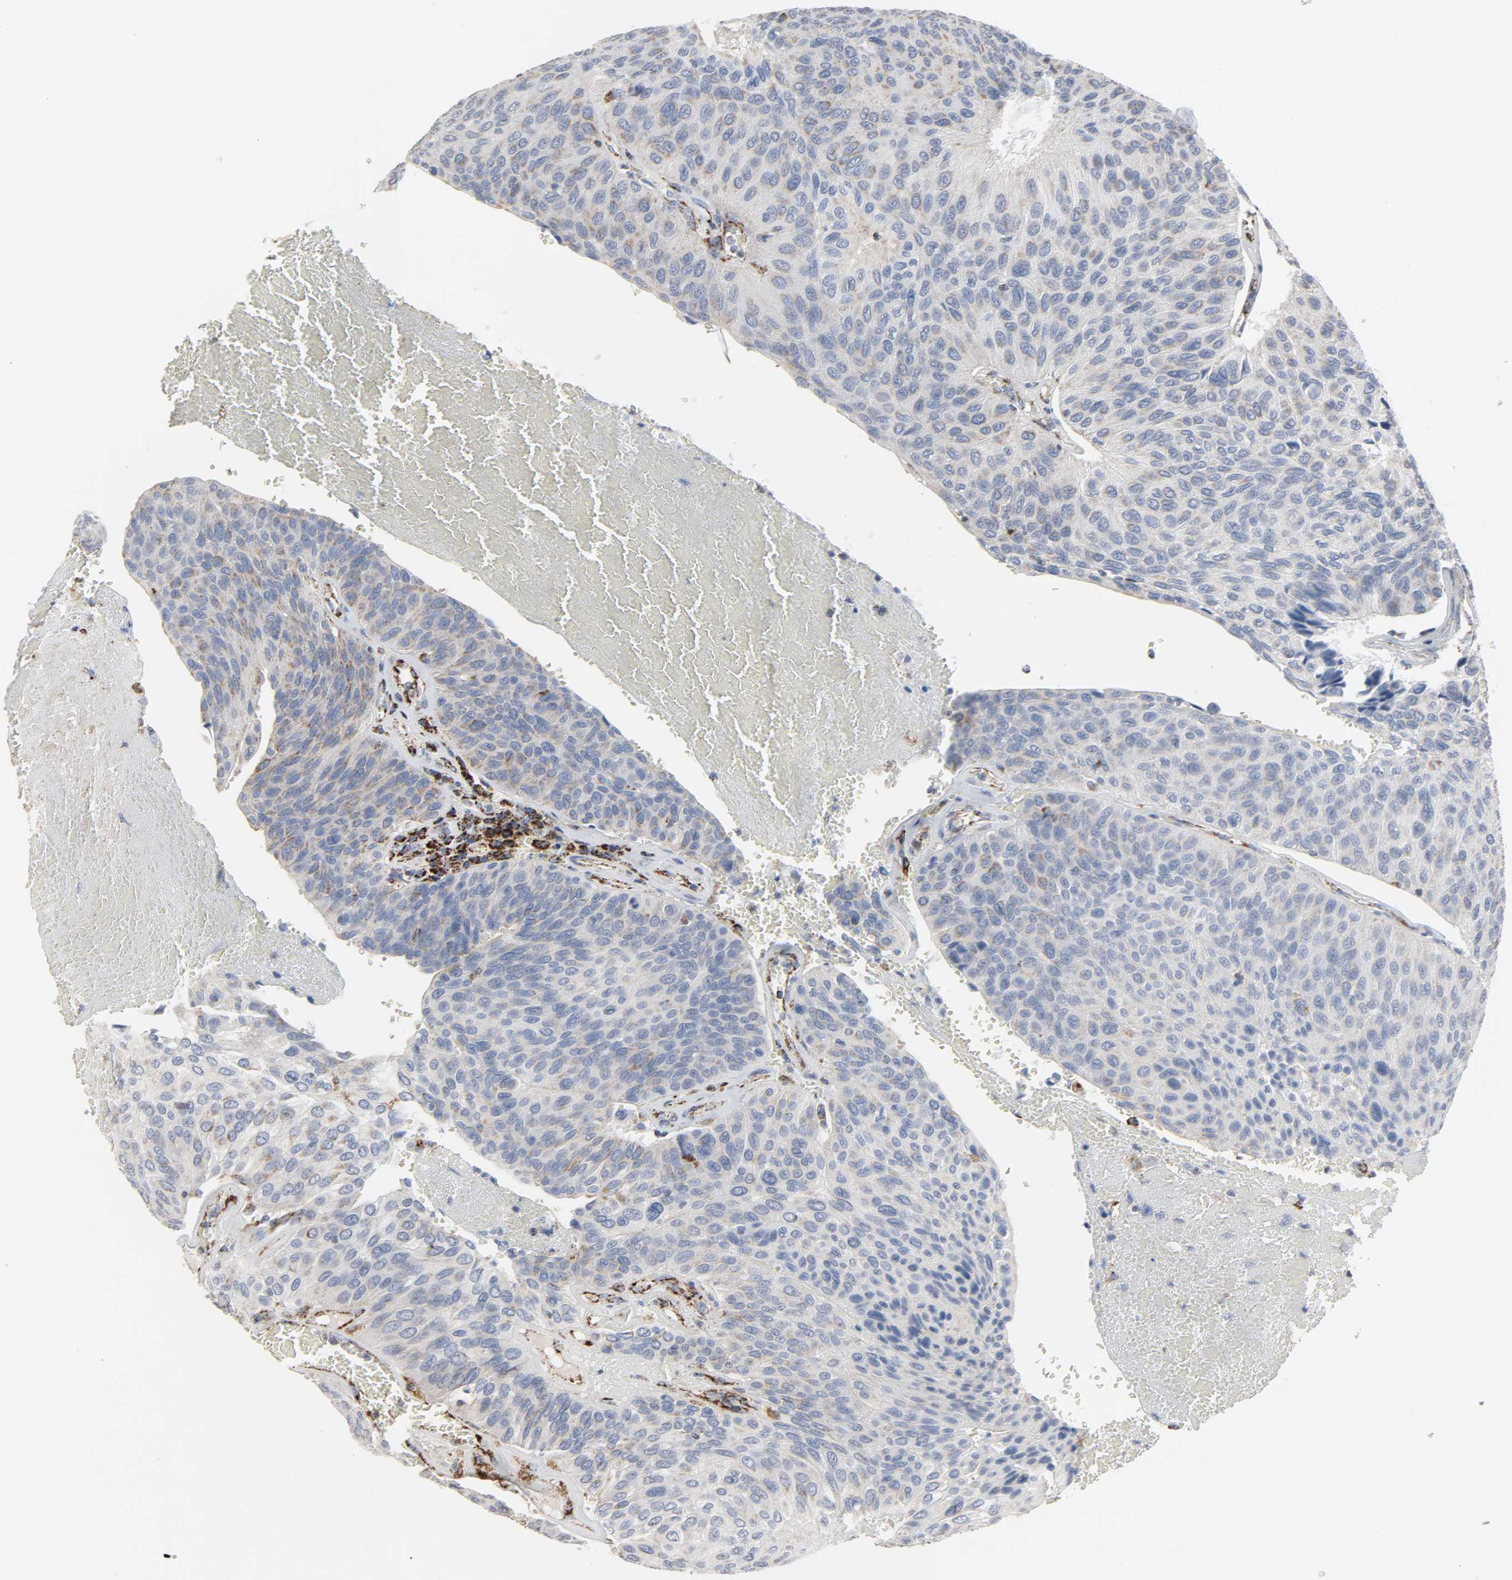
{"staining": {"intensity": "weak", "quantity": "25%-75%", "location": "cytoplasmic/membranous"}, "tissue": "urothelial cancer", "cell_type": "Tumor cells", "image_type": "cancer", "snomed": [{"axis": "morphology", "description": "Urothelial carcinoma, High grade"}, {"axis": "topography", "description": "Urinary bladder"}], "caption": "Weak cytoplasmic/membranous staining is present in approximately 25%-75% of tumor cells in urothelial cancer. The protein of interest is shown in brown color, while the nuclei are stained blue.", "gene": "ACAT1", "patient": {"sex": "male", "age": 66}}